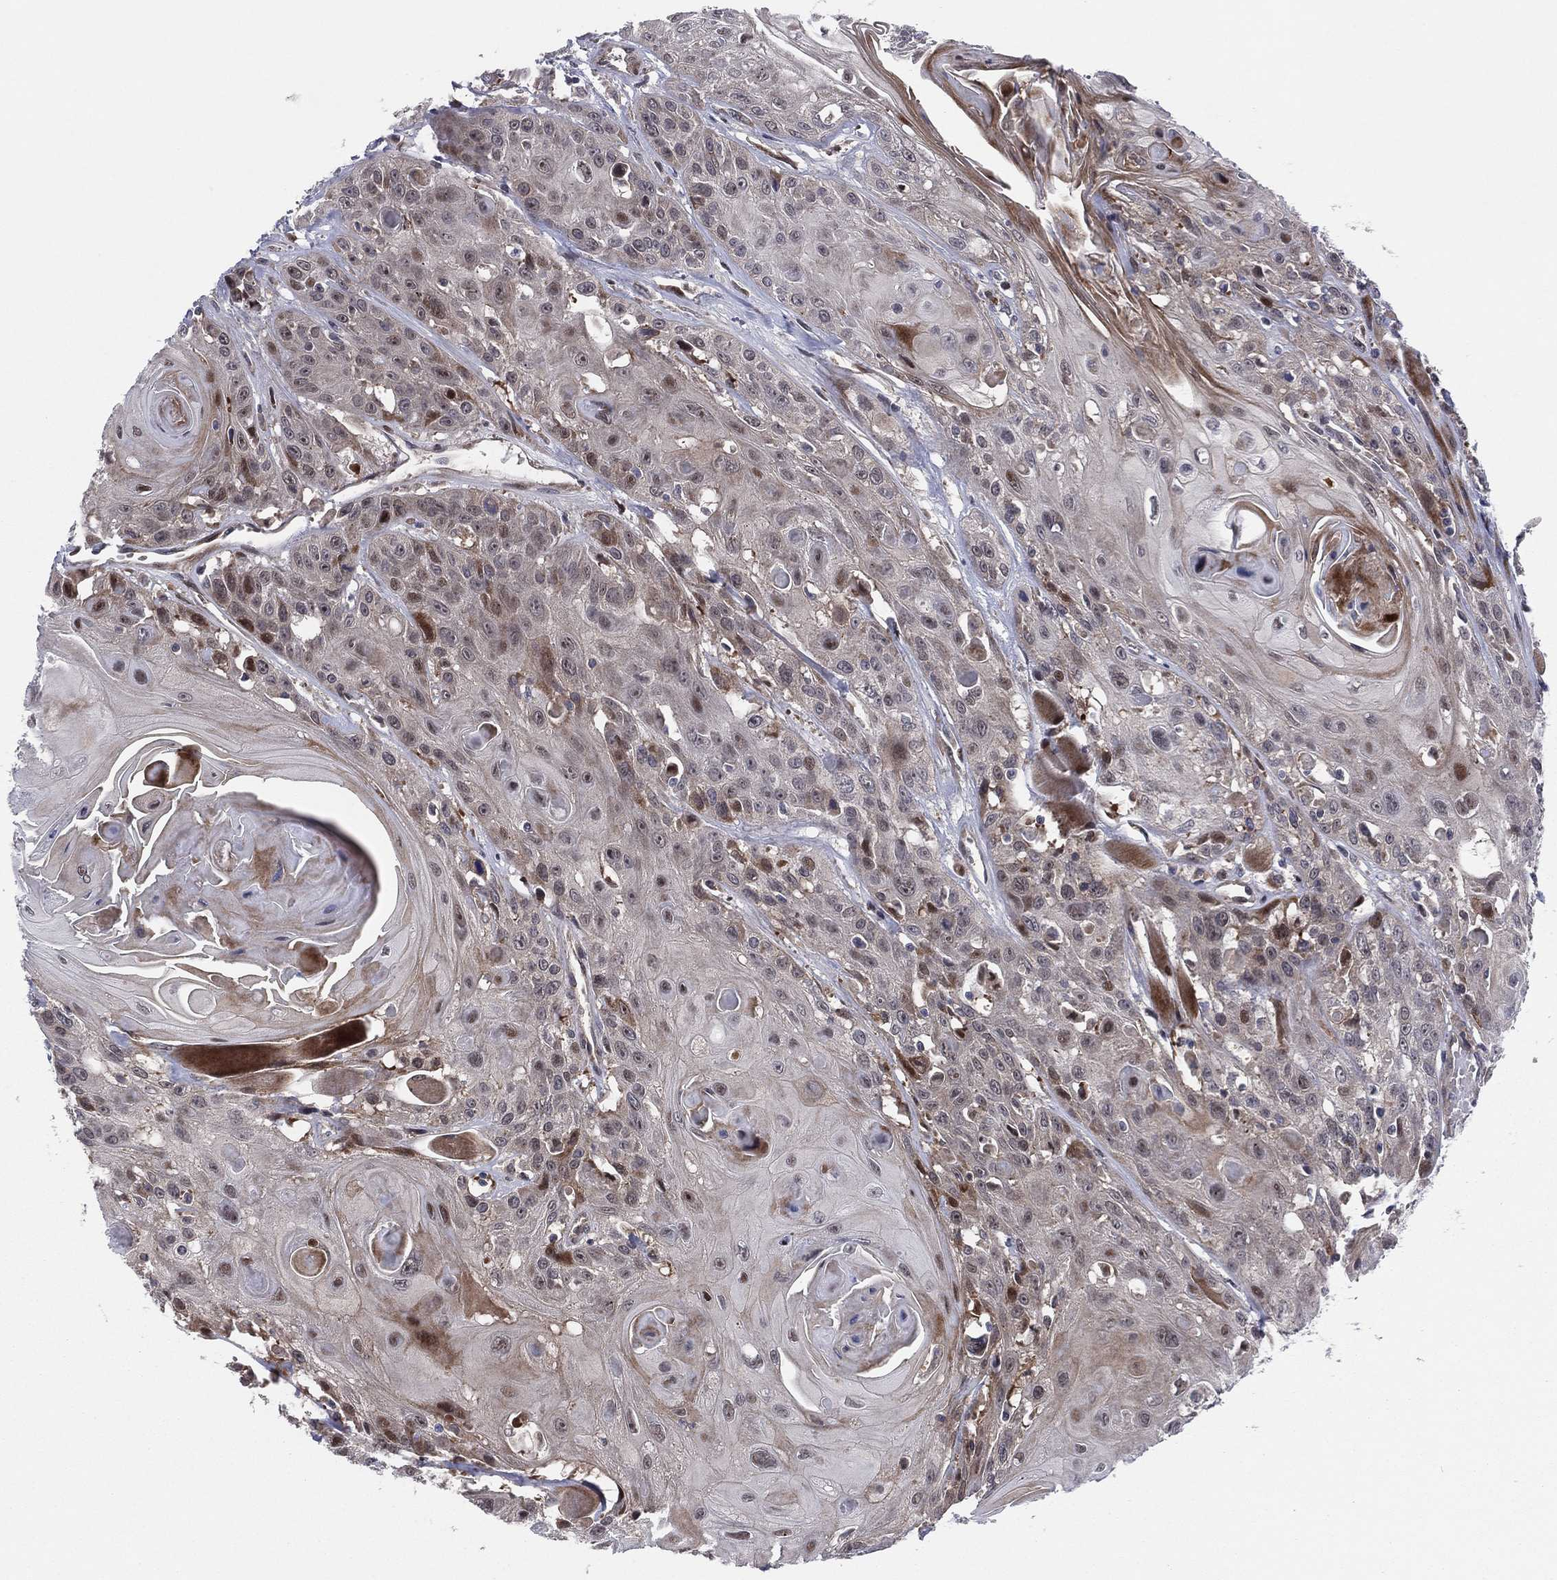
{"staining": {"intensity": "weak", "quantity": "<25%", "location": "cytoplasmic/membranous"}, "tissue": "head and neck cancer", "cell_type": "Tumor cells", "image_type": "cancer", "snomed": [{"axis": "morphology", "description": "Squamous cell carcinoma, NOS"}, {"axis": "topography", "description": "Head-Neck"}], "caption": "Head and neck cancer was stained to show a protein in brown. There is no significant positivity in tumor cells.", "gene": "UTP14A", "patient": {"sex": "female", "age": 59}}